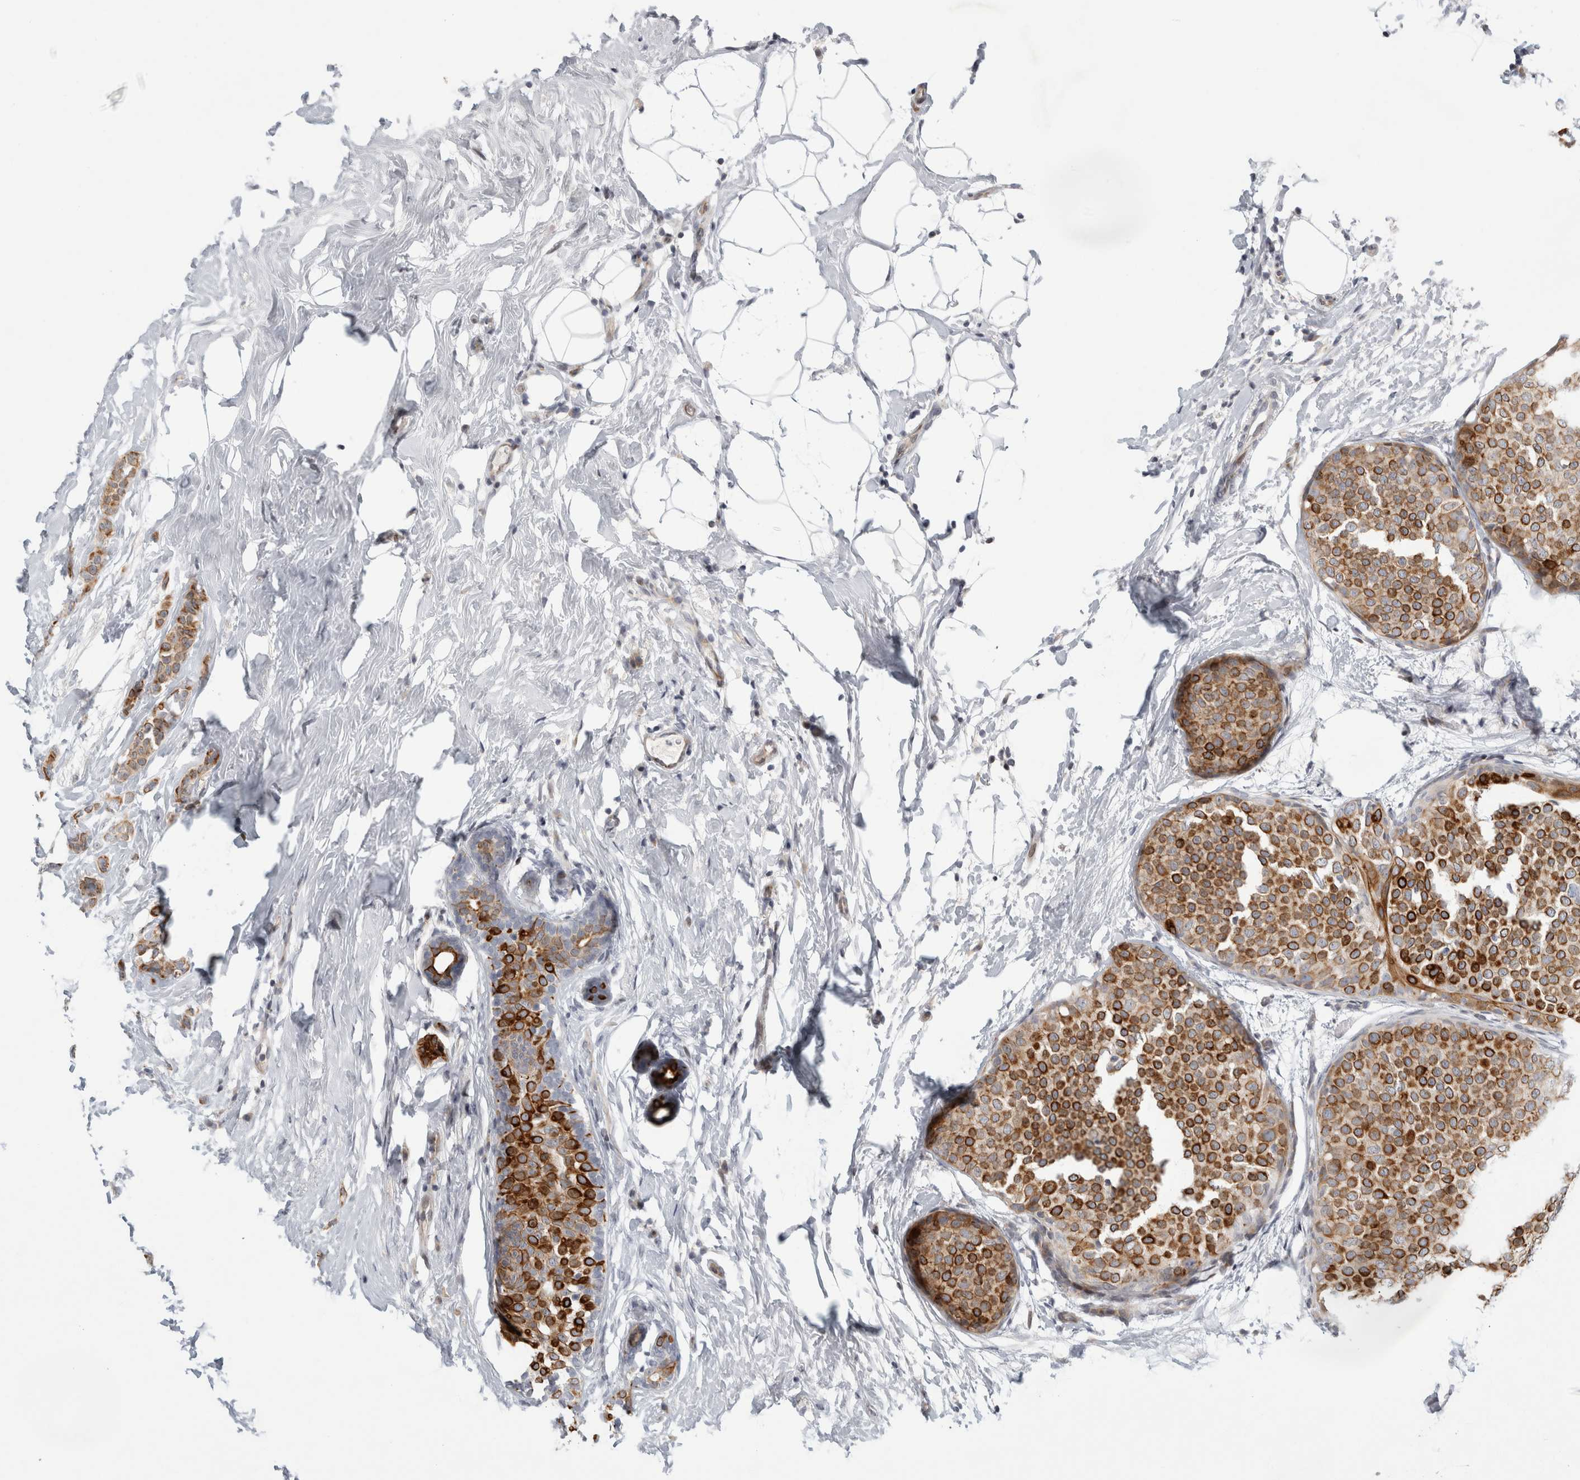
{"staining": {"intensity": "strong", "quantity": ">75%", "location": "cytoplasmic/membranous"}, "tissue": "breast cancer", "cell_type": "Tumor cells", "image_type": "cancer", "snomed": [{"axis": "morphology", "description": "Lobular carcinoma, in situ"}, {"axis": "morphology", "description": "Lobular carcinoma"}, {"axis": "topography", "description": "Breast"}], "caption": "IHC photomicrograph of human lobular carcinoma in situ (breast) stained for a protein (brown), which reveals high levels of strong cytoplasmic/membranous staining in about >75% of tumor cells.", "gene": "UTP25", "patient": {"sex": "female", "age": 41}}